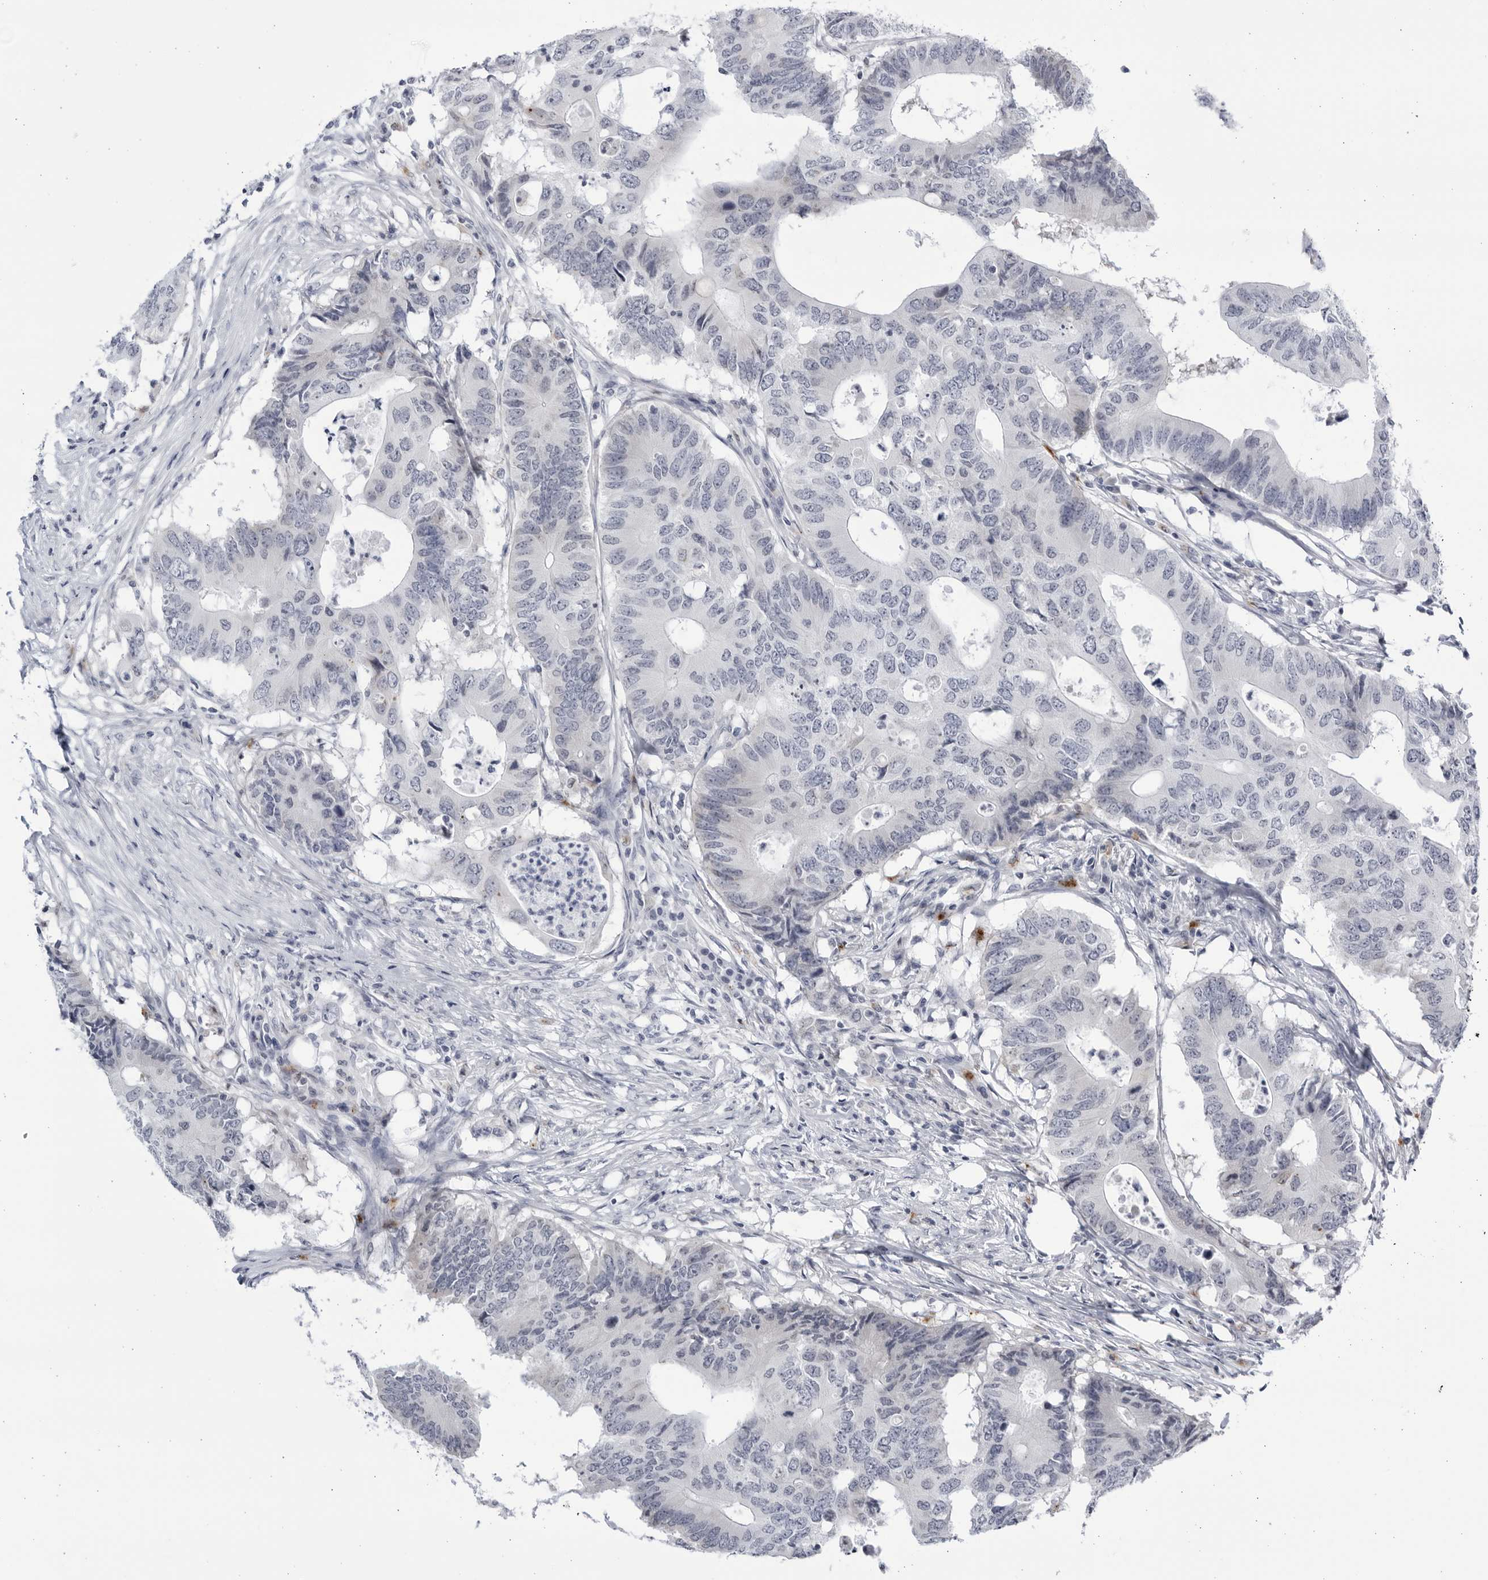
{"staining": {"intensity": "negative", "quantity": "none", "location": "none"}, "tissue": "colorectal cancer", "cell_type": "Tumor cells", "image_type": "cancer", "snomed": [{"axis": "morphology", "description": "Adenocarcinoma, NOS"}, {"axis": "topography", "description": "Colon"}], "caption": "DAB immunohistochemical staining of human colorectal adenocarcinoma exhibits no significant positivity in tumor cells. (DAB (3,3'-diaminobenzidine) IHC, high magnification).", "gene": "CCDC181", "patient": {"sex": "male", "age": 71}}